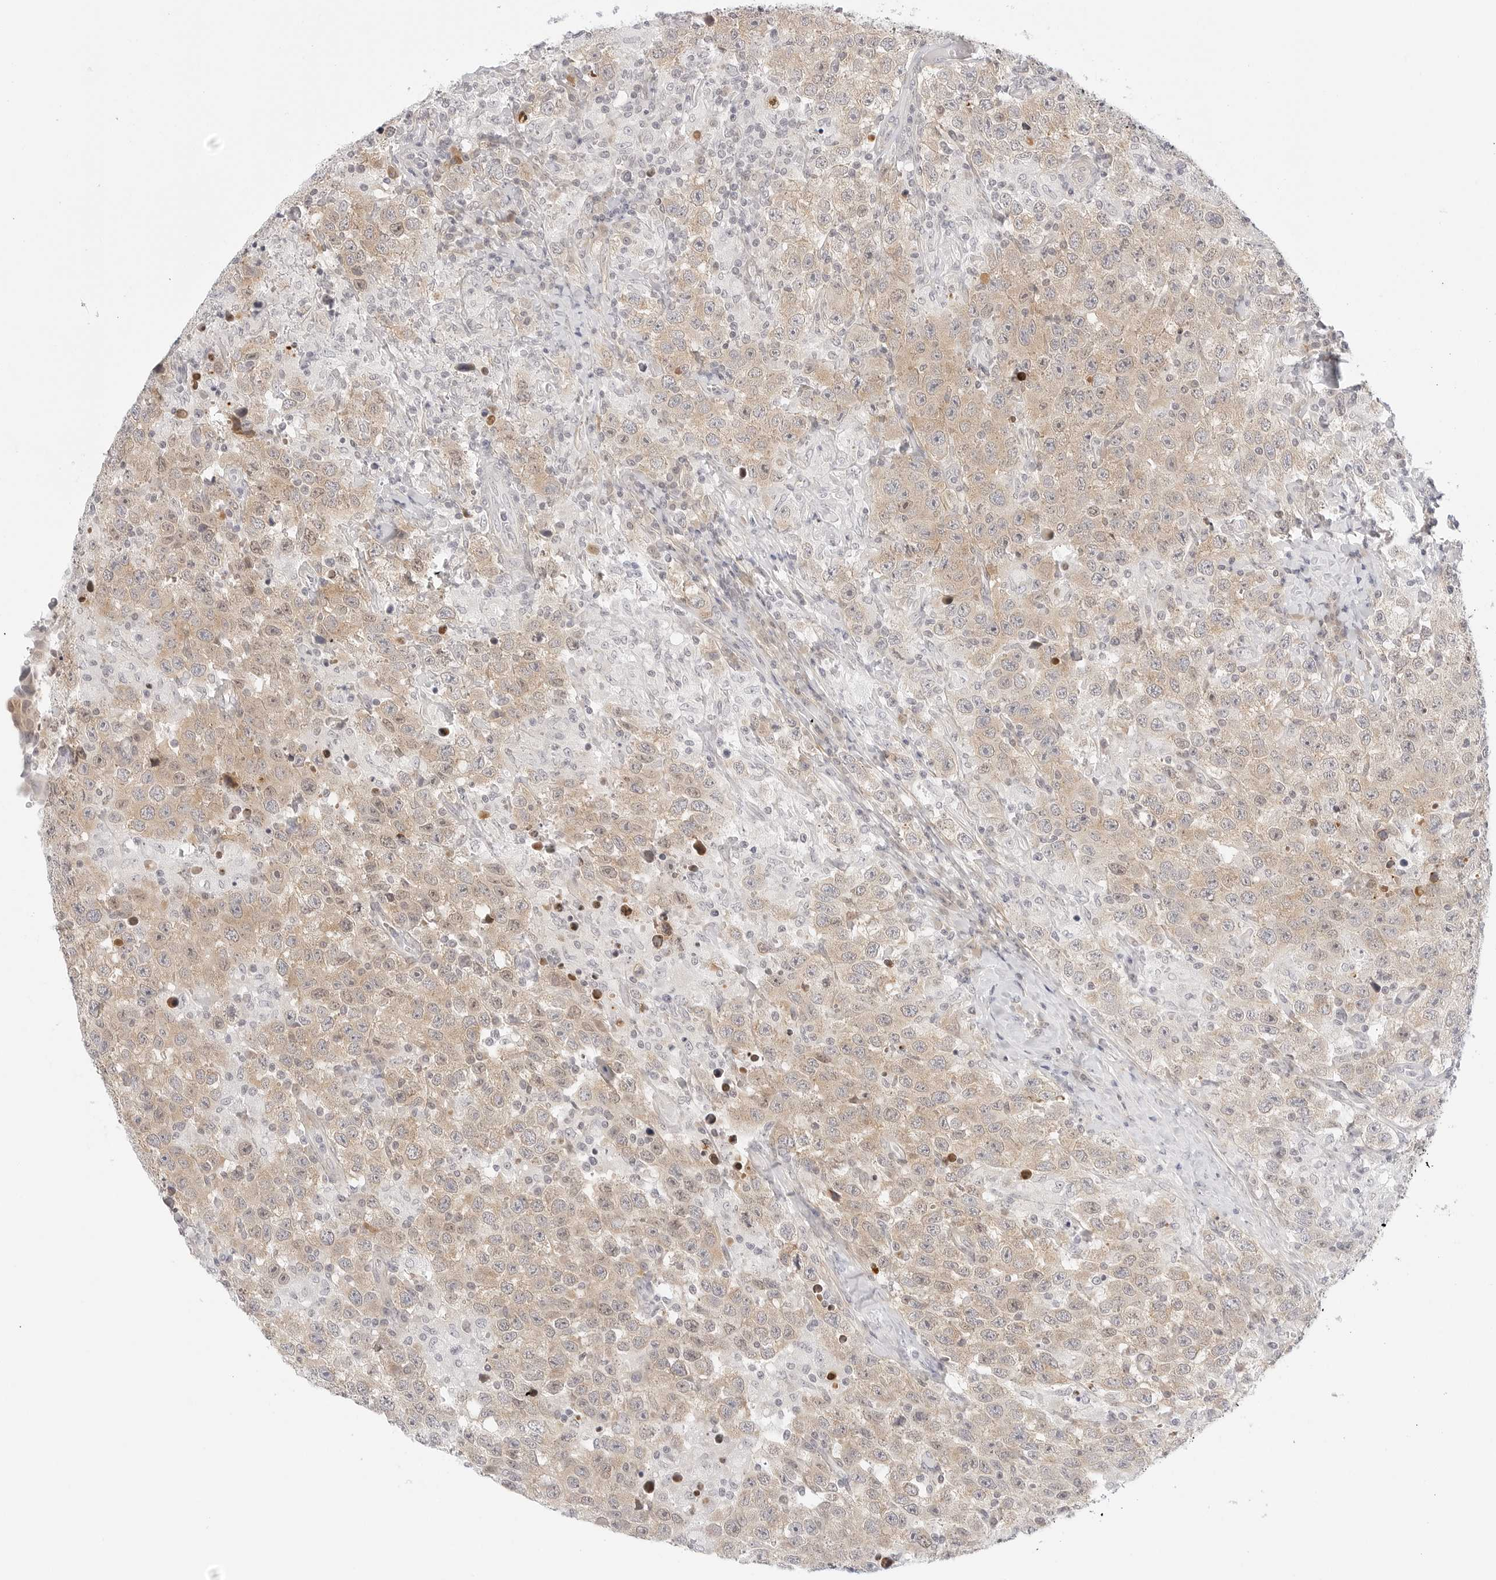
{"staining": {"intensity": "weak", "quantity": ">75%", "location": "cytoplasmic/membranous"}, "tissue": "testis cancer", "cell_type": "Tumor cells", "image_type": "cancer", "snomed": [{"axis": "morphology", "description": "Seminoma, NOS"}, {"axis": "topography", "description": "Testis"}], "caption": "Protein staining by immunohistochemistry displays weak cytoplasmic/membranous positivity in about >75% of tumor cells in seminoma (testis).", "gene": "TCP1", "patient": {"sex": "male", "age": 41}}